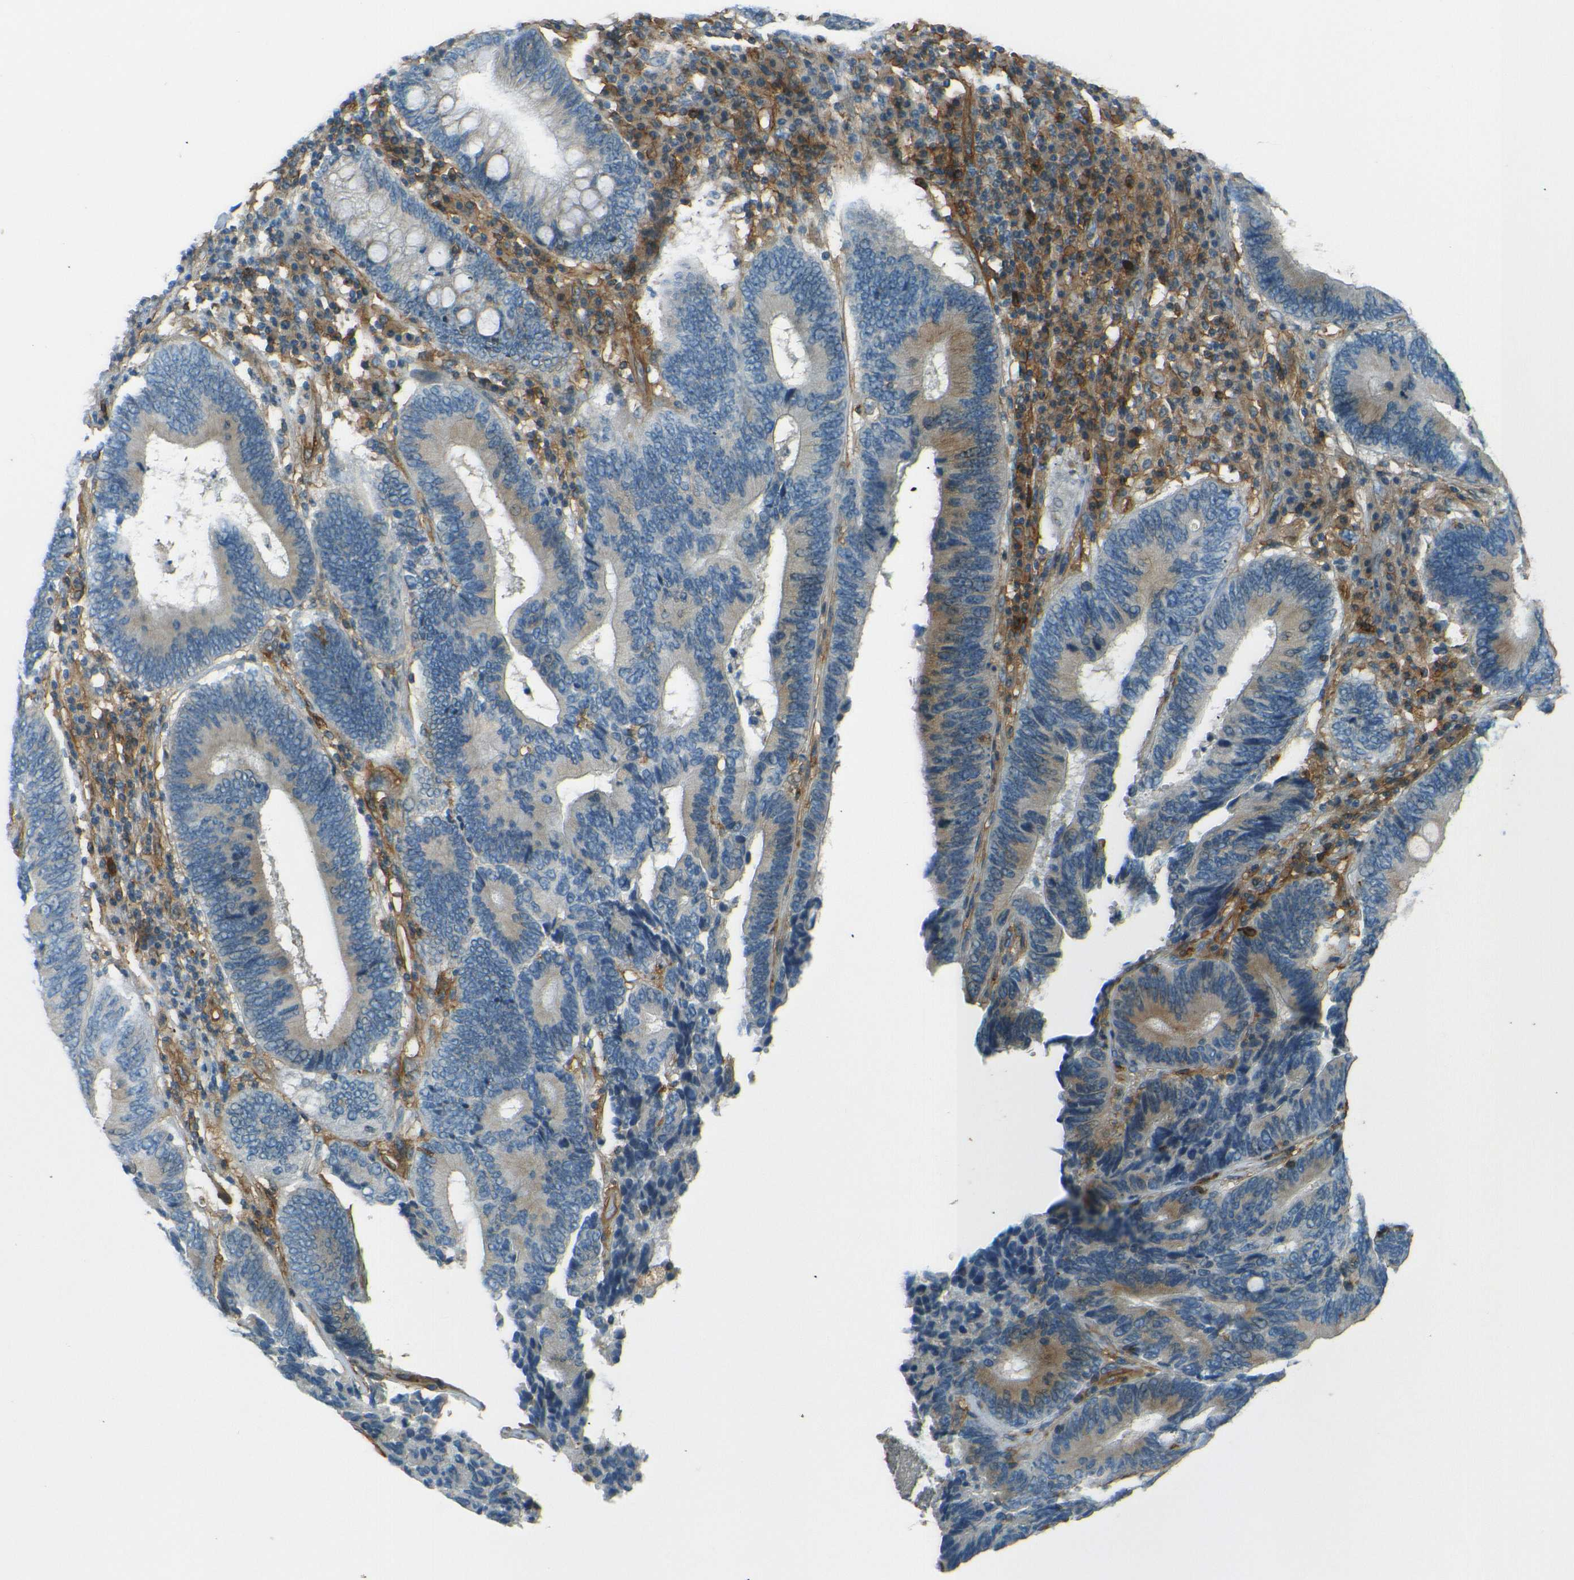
{"staining": {"intensity": "moderate", "quantity": "25%-75%", "location": "cytoplasmic/membranous"}, "tissue": "colorectal cancer", "cell_type": "Tumor cells", "image_type": "cancer", "snomed": [{"axis": "morphology", "description": "Adenocarcinoma, NOS"}, {"axis": "topography", "description": "Colon"}], "caption": "Colorectal cancer stained with a brown dye exhibits moderate cytoplasmic/membranous positive expression in approximately 25%-75% of tumor cells.", "gene": "ENTPD1", "patient": {"sex": "female", "age": 78}}